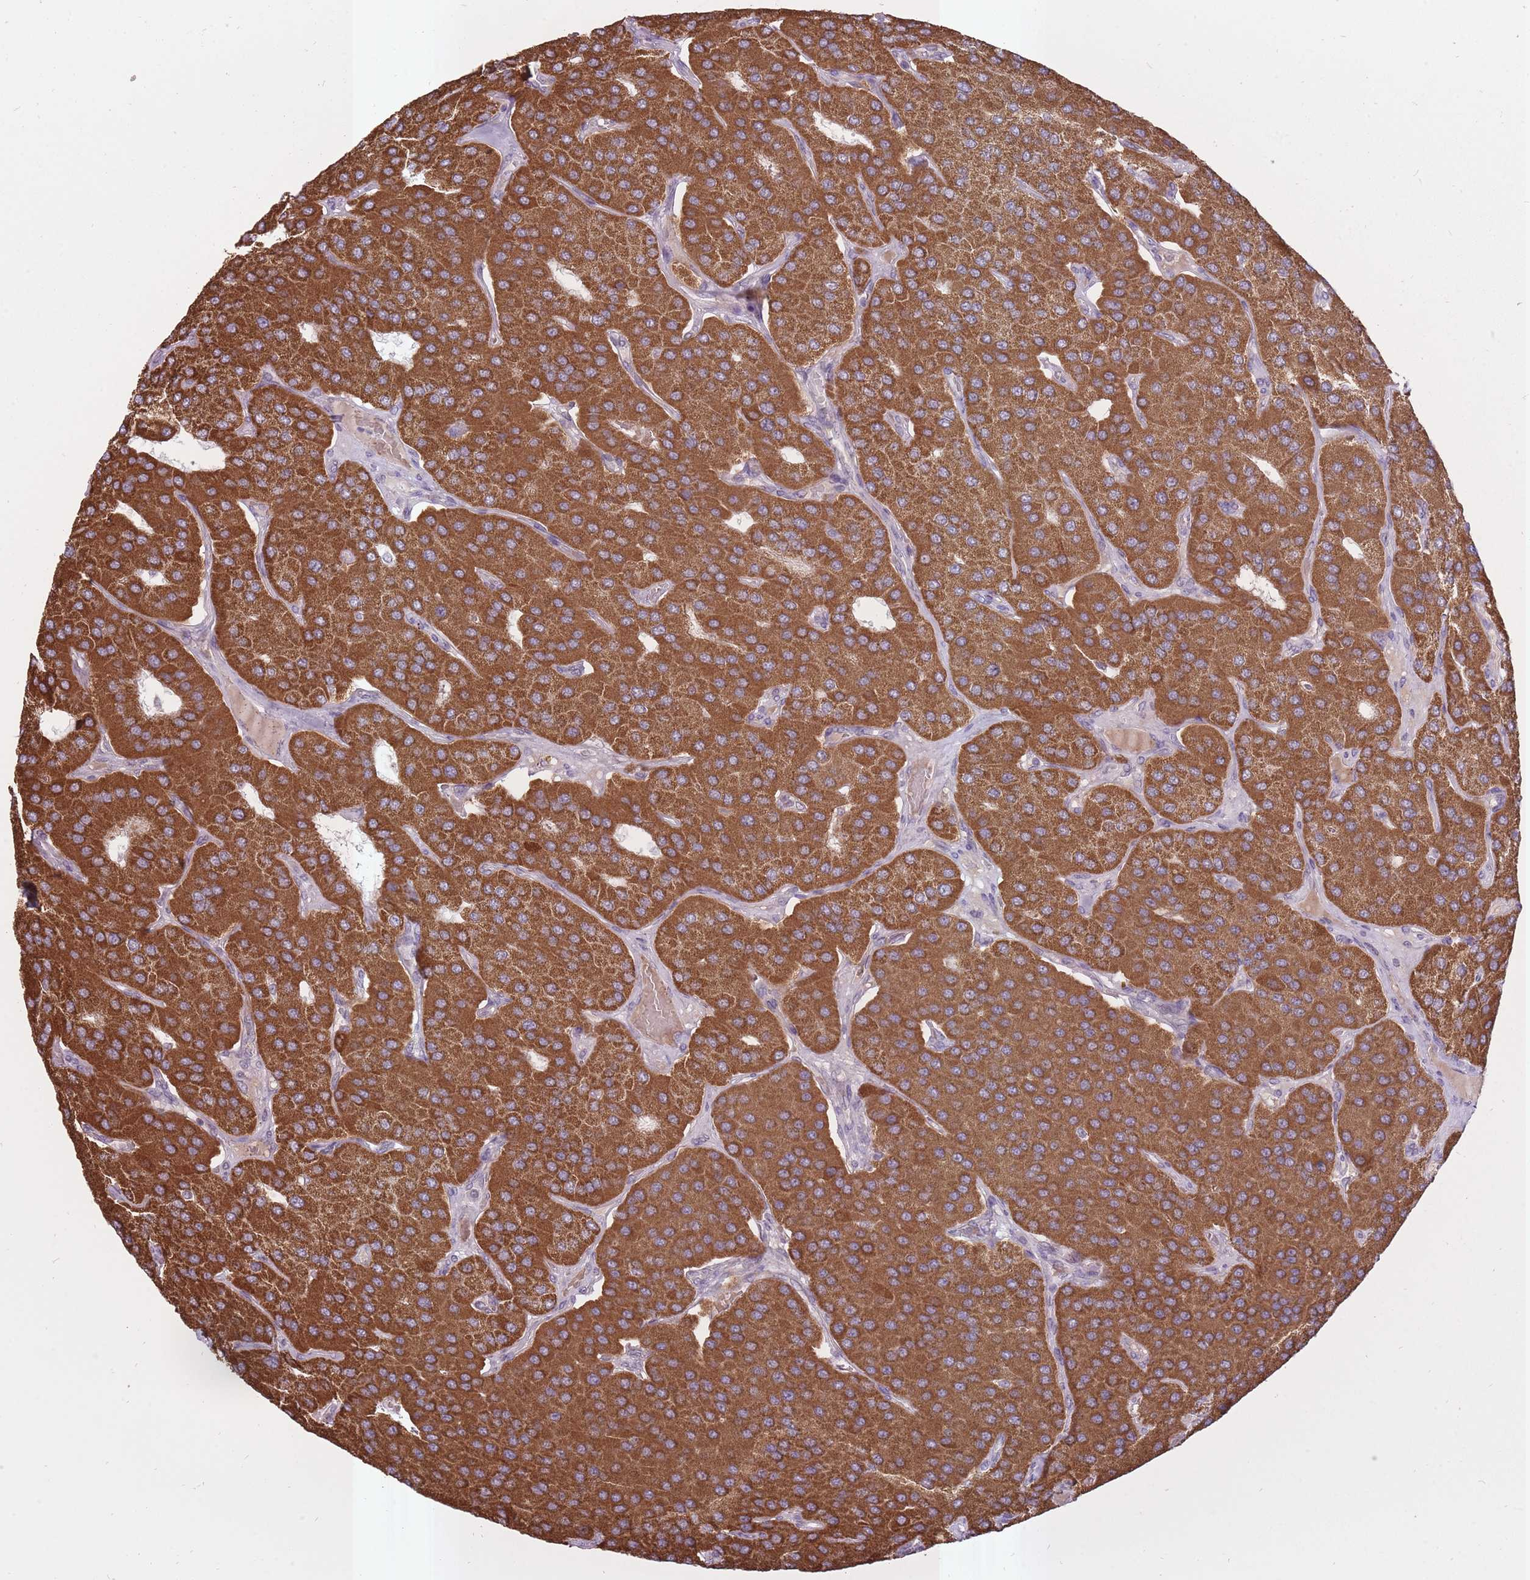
{"staining": {"intensity": "strong", "quantity": ">75%", "location": "cytoplasmic/membranous"}, "tissue": "parathyroid gland", "cell_type": "Glandular cells", "image_type": "normal", "snomed": [{"axis": "morphology", "description": "Normal tissue, NOS"}, {"axis": "morphology", "description": "Adenoma, NOS"}, {"axis": "topography", "description": "Parathyroid gland"}], "caption": "Approximately >75% of glandular cells in unremarkable human parathyroid gland display strong cytoplasmic/membranous protein staining as visualized by brown immunohistochemical staining.", "gene": "LIN7C", "patient": {"sex": "female", "age": 86}}